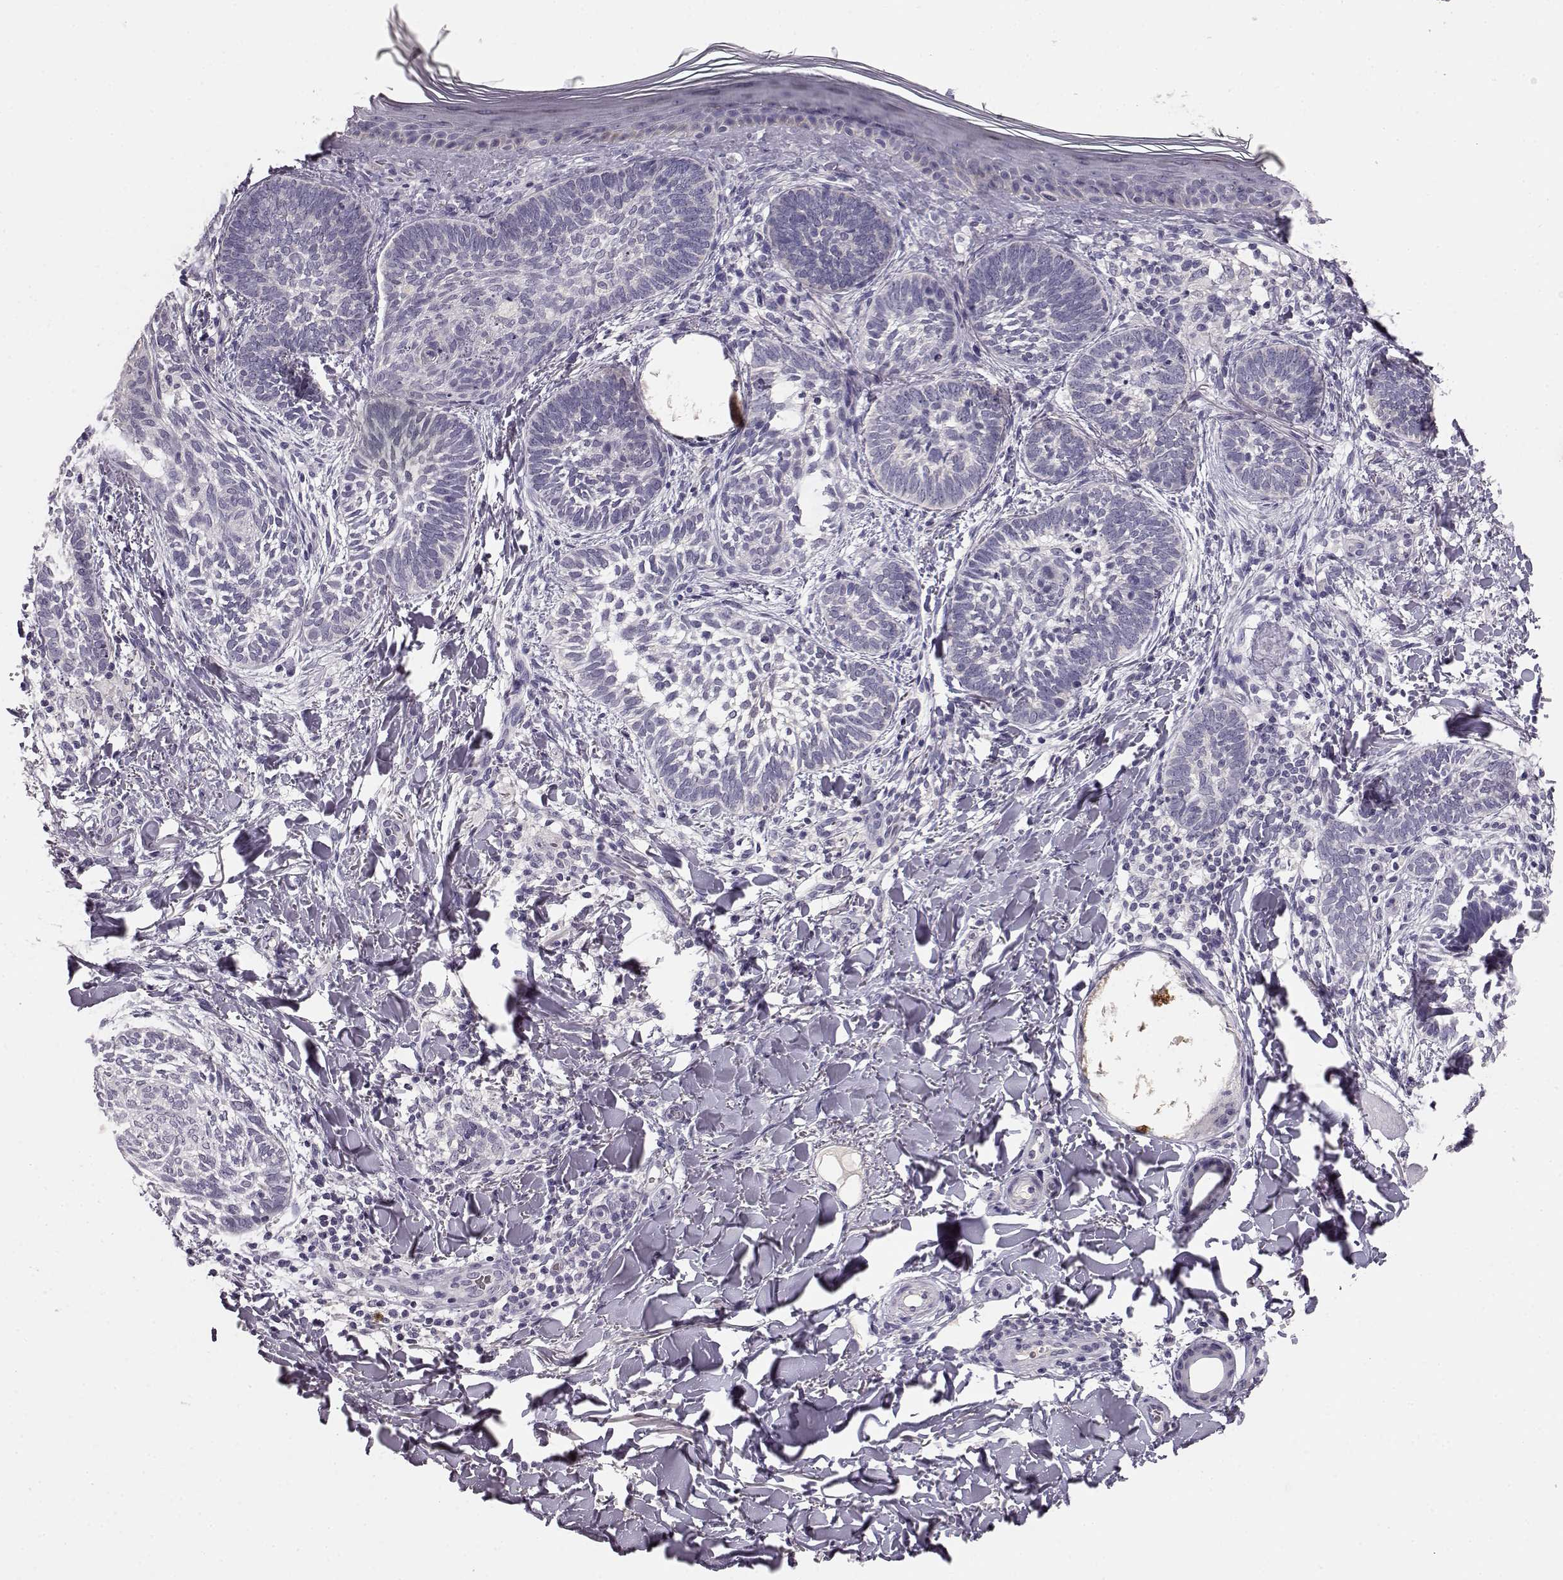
{"staining": {"intensity": "negative", "quantity": "none", "location": "none"}, "tissue": "skin cancer", "cell_type": "Tumor cells", "image_type": "cancer", "snomed": [{"axis": "morphology", "description": "Normal tissue, NOS"}, {"axis": "morphology", "description": "Basal cell carcinoma"}, {"axis": "topography", "description": "Skin"}], "caption": "High power microscopy image of an immunohistochemistry photomicrograph of skin cancer (basal cell carcinoma), revealing no significant expression in tumor cells.", "gene": "BFSP2", "patient": {"sex": "male", "age": 46}}